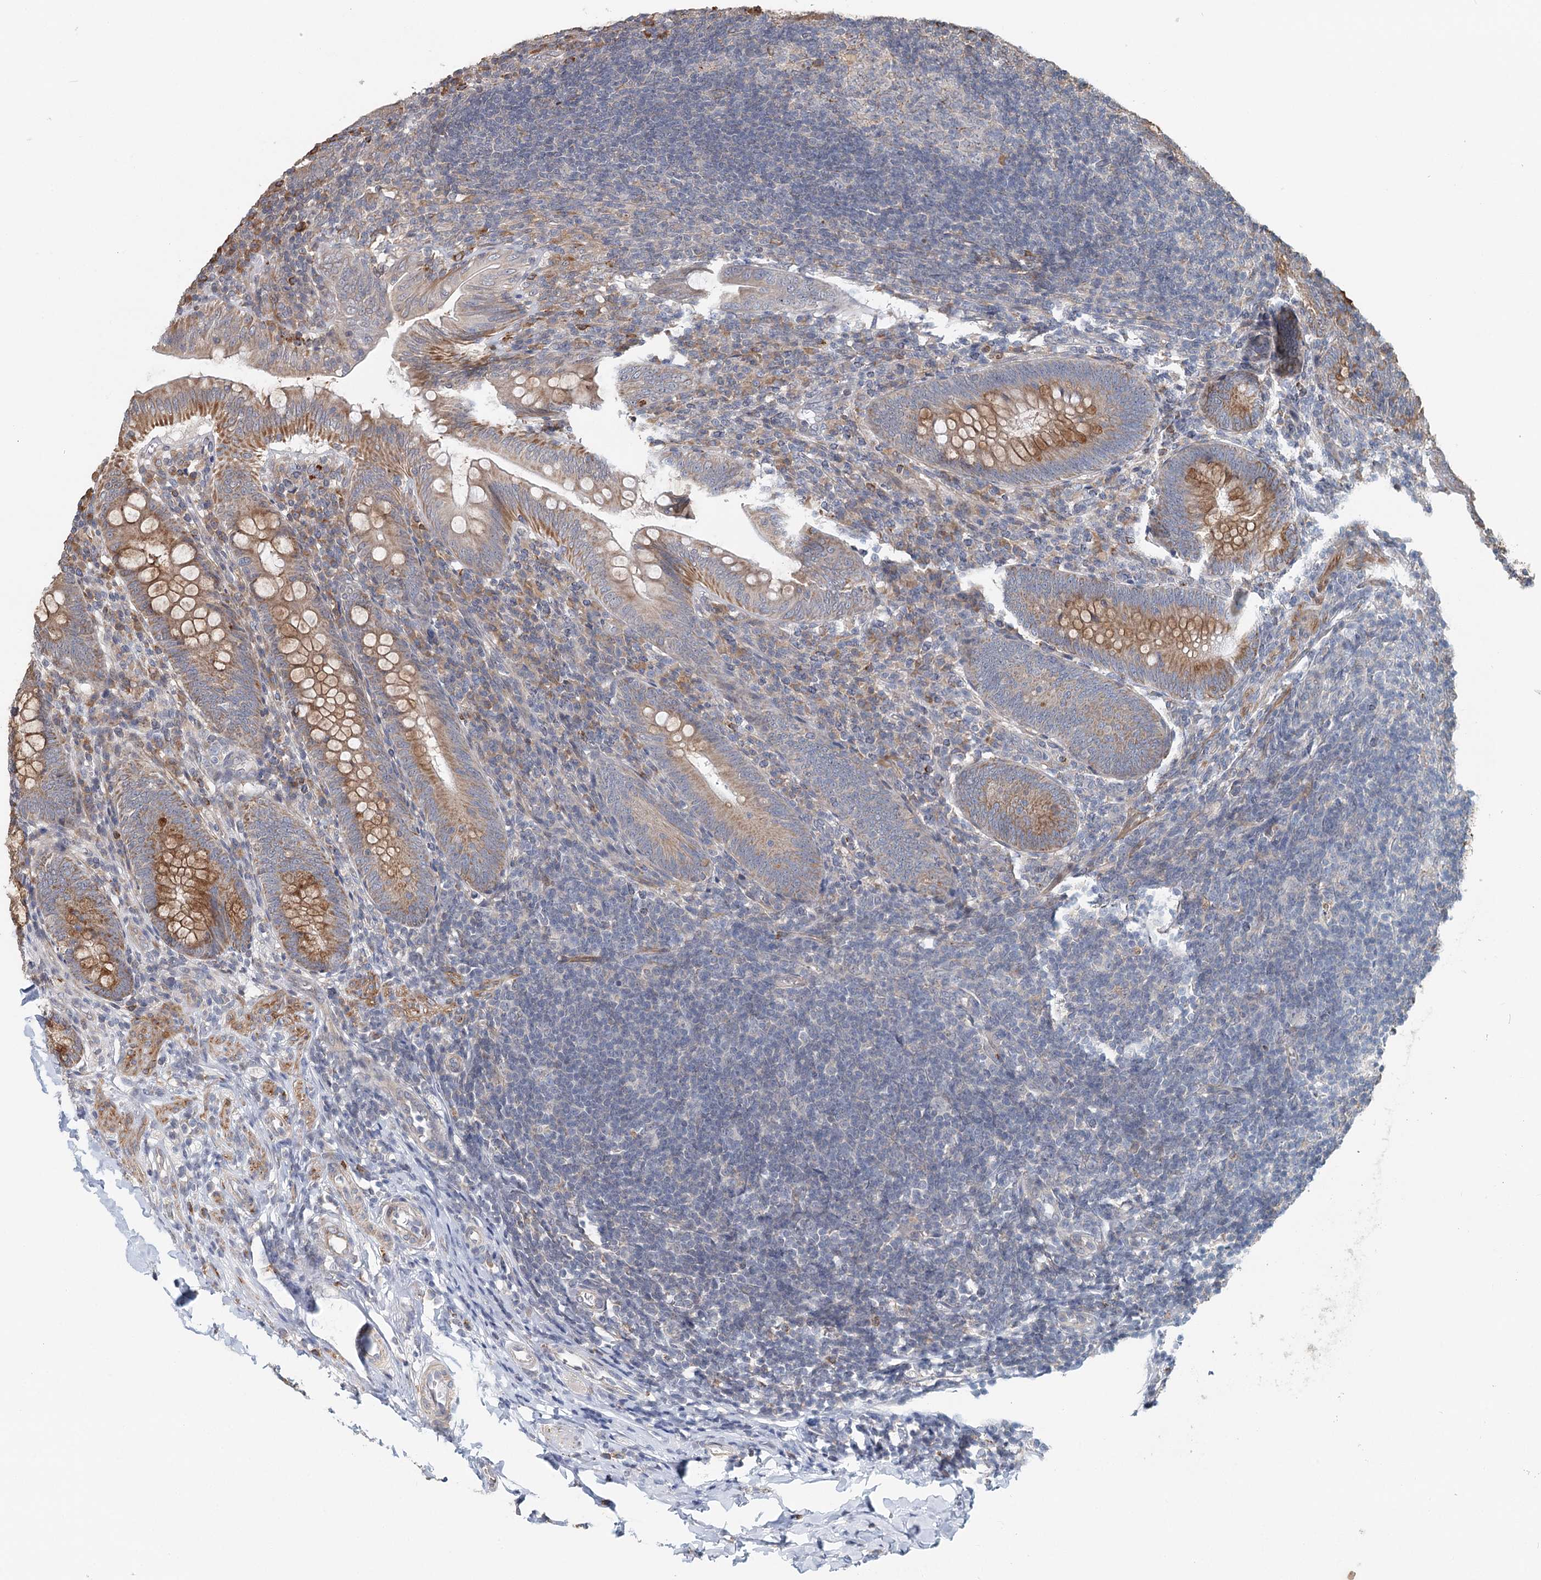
{"staining": {"intensity": "moderate", "quantity": ">75%", "location": "cytoplasmic/membranous"}, "tissue": "appendix", "cell_type": "Glandular cells", "image_type": "normal", "snomed": [{"axis": "morphology", "description": "Normal tissue, NOS"}, {"axis": "topography", "description": "Appendix"}], "caption": "IHC (DAB (3,3'-diaminobenzidine)) staining of normal human appendix exhibits moderate cytoplasmic/membranous protein expression in about >75% of glandular cells. The protein of interest is stained brown, and the nuclei are stained in blue (DAB (3,3'-diaminobenzidine) IHC with brightfield microscopy, high magnification).", "gene": "RNF111", "patient": {"sex": "male", "age": 14}}